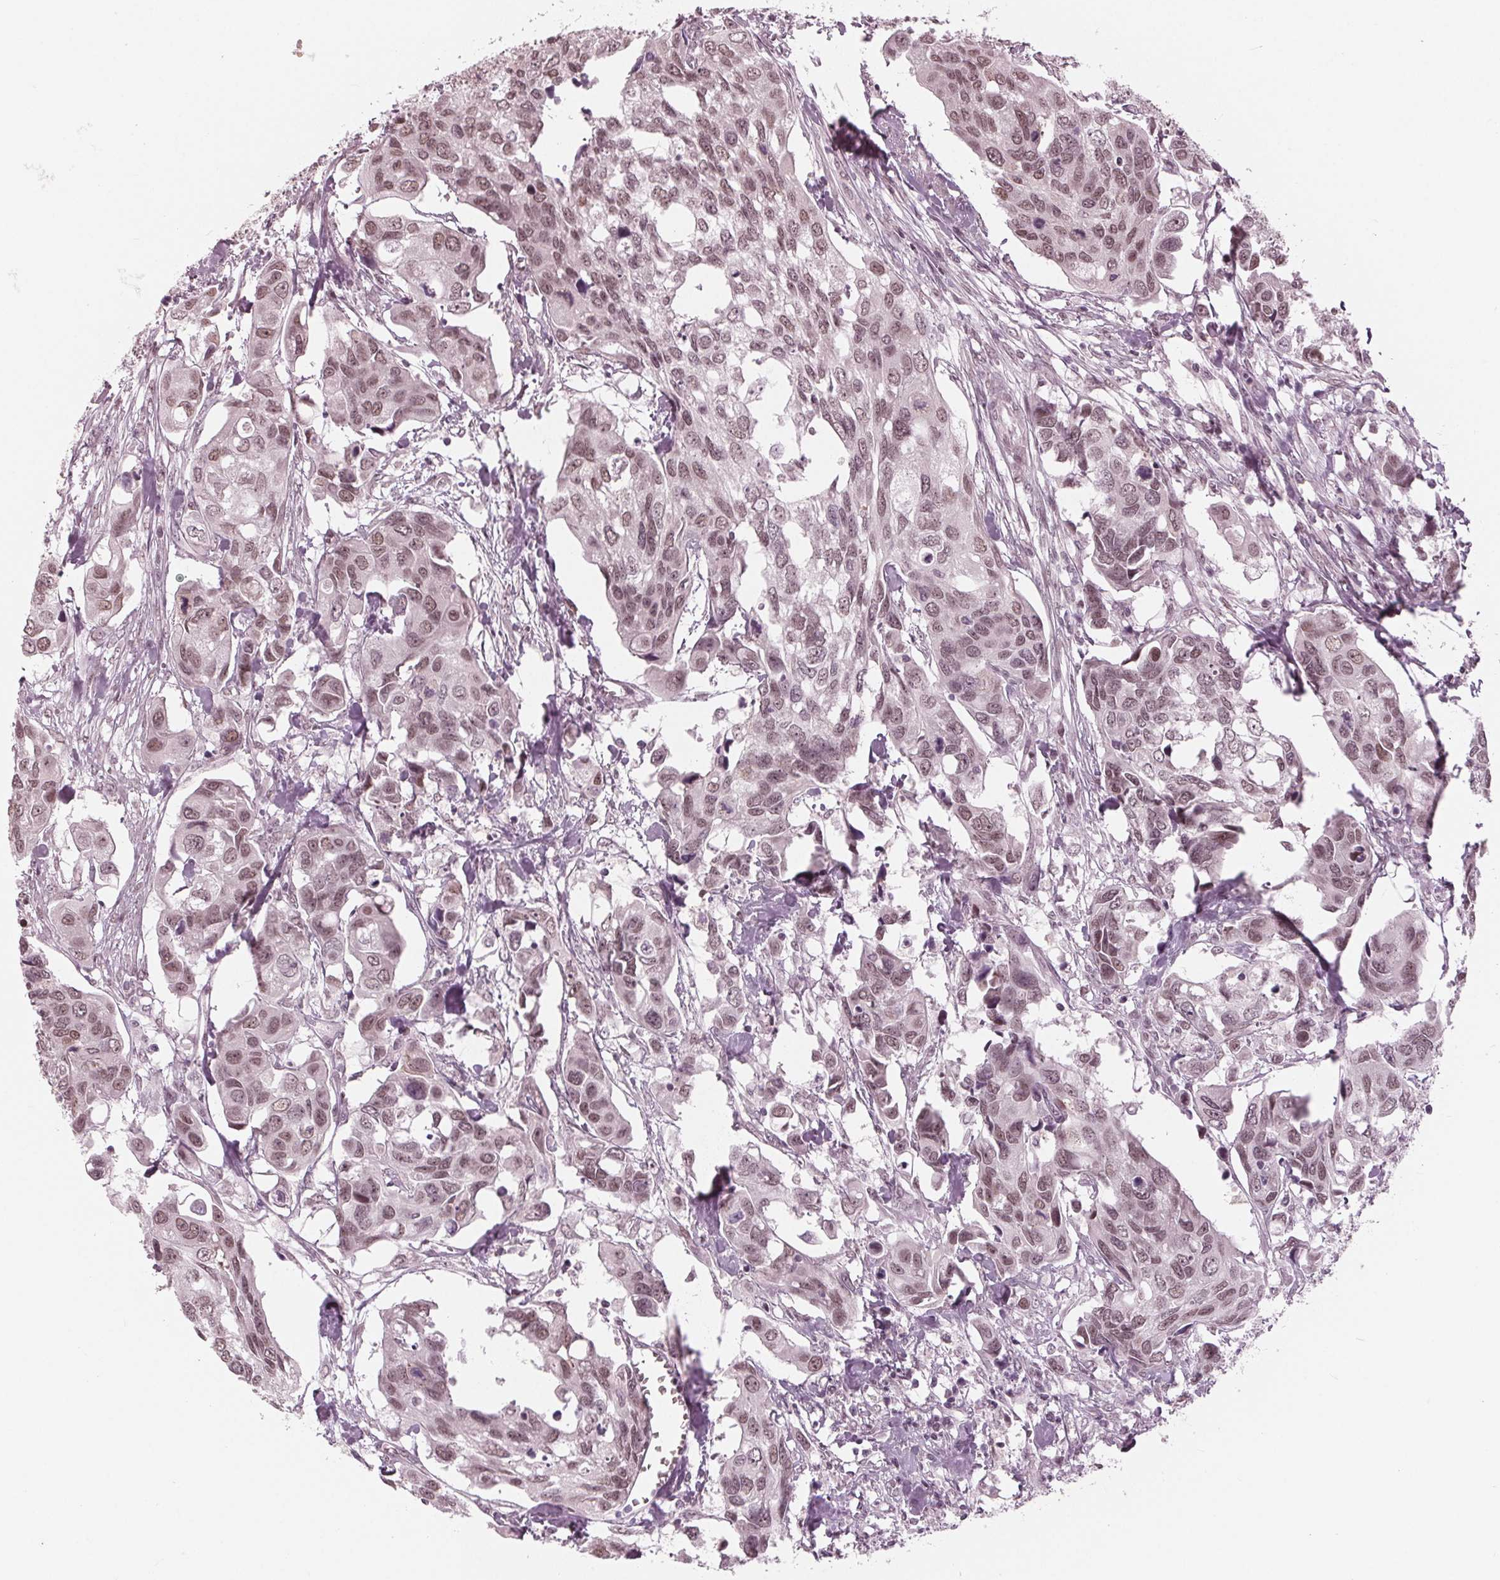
{"staining": {"intensity": "moderate", "quantity": ">75%", "location": "nuclear"}, "tissue": "urothelial cancer", "cell_type": "Tumor cells", "image_type": "cancer", "snomed": [{"axis": "morphology", "description": "Urothelial carcinoma, High grade"}, {"axis": "topography", "description": "Urinary bladder"}], "caption": "Human urothelial cancer stained with a brown dye displays moderate nuclear positive staining in approximately >75% of tumor cells.", "gene": "DNMT3L", "patient": {"sex": "male", "age": 60}}